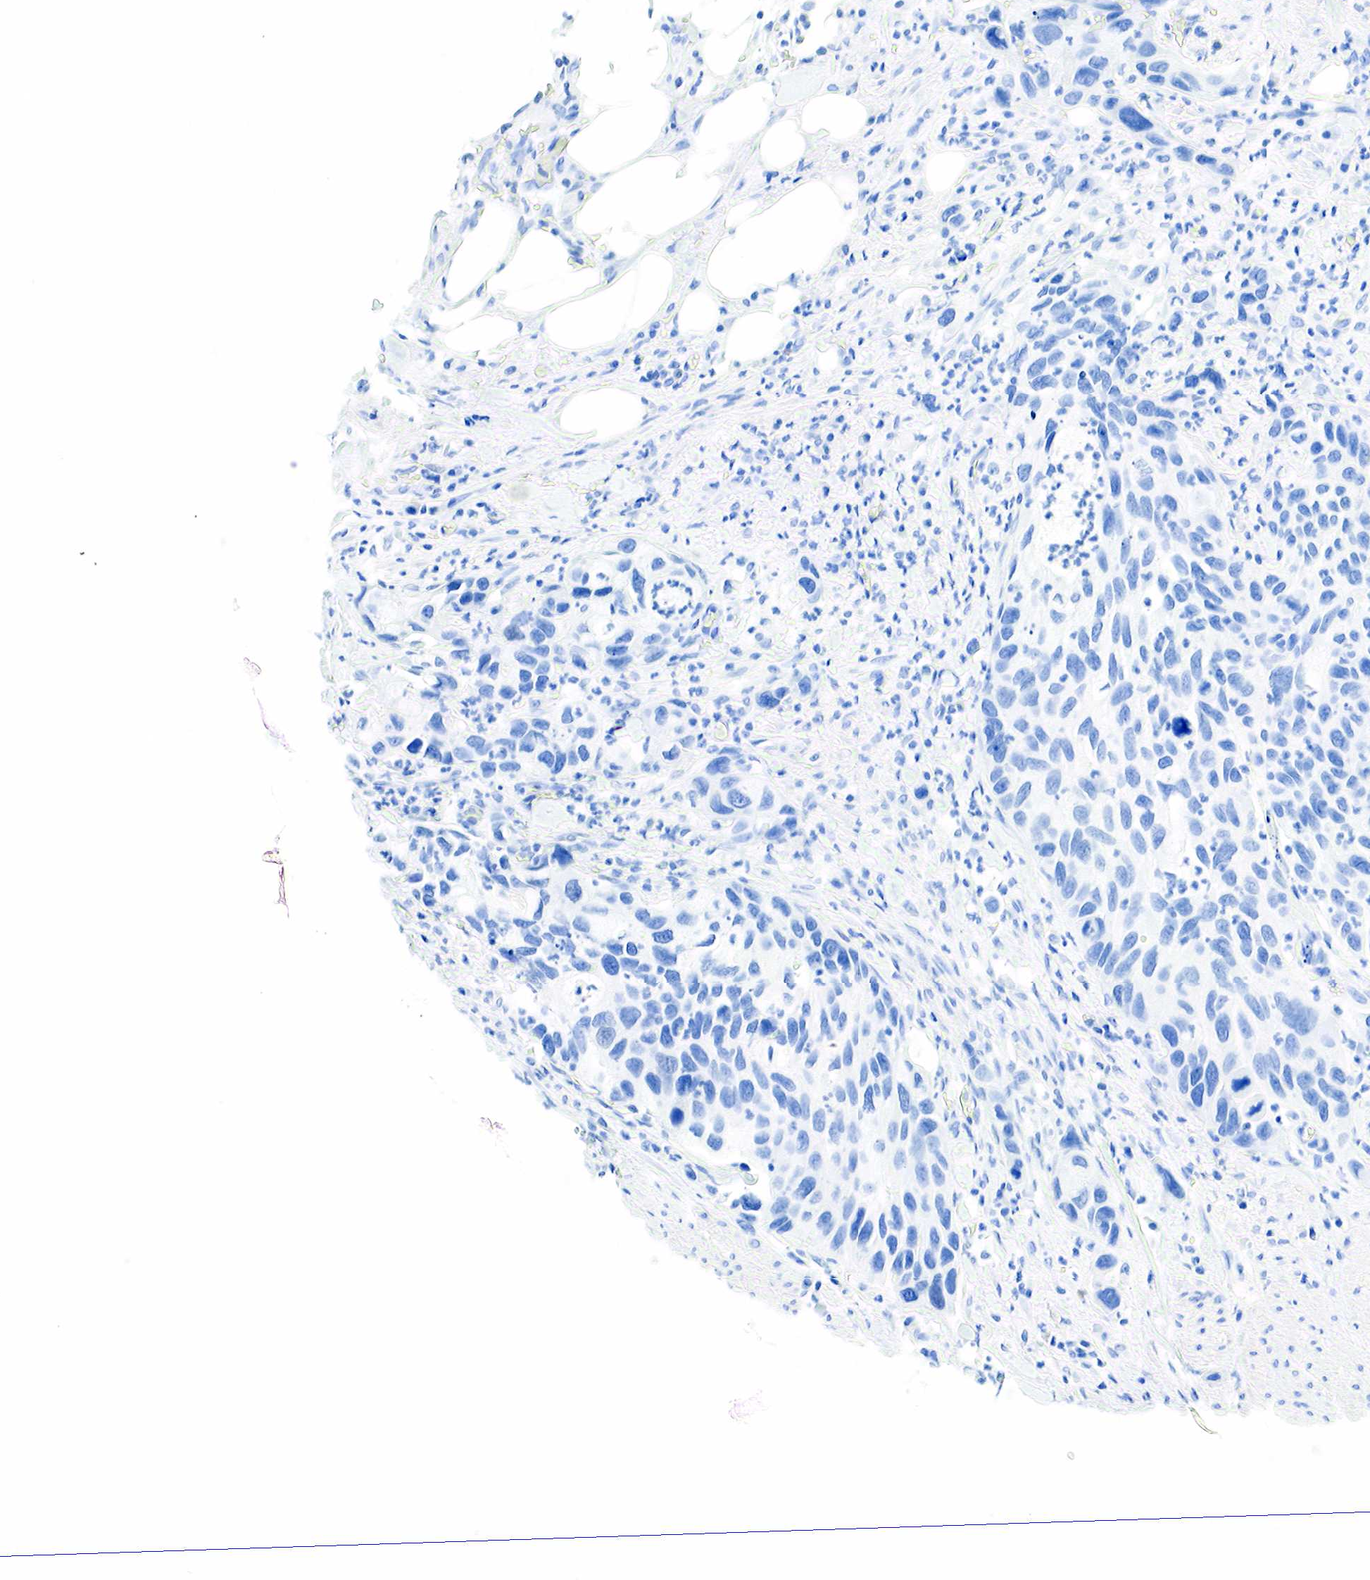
{"staining": {"intensity": "negative", "quantity": "none", "location": "none"}, "tissue": "urothelial cancer", "cell_type": "Tumor cells", "image_type": "cancer", "snomed": [{"axis": "morphology", "description": "Urothelial carcinoma, High grade"}, {"axis": "topography", "description": "Urinary bladder"}], "caption": "Tumor cells show no significant staining in urothelial carcinoma (high-grade).", "gene": "INHA", "patient": {"sex": "male", "age": 66}}